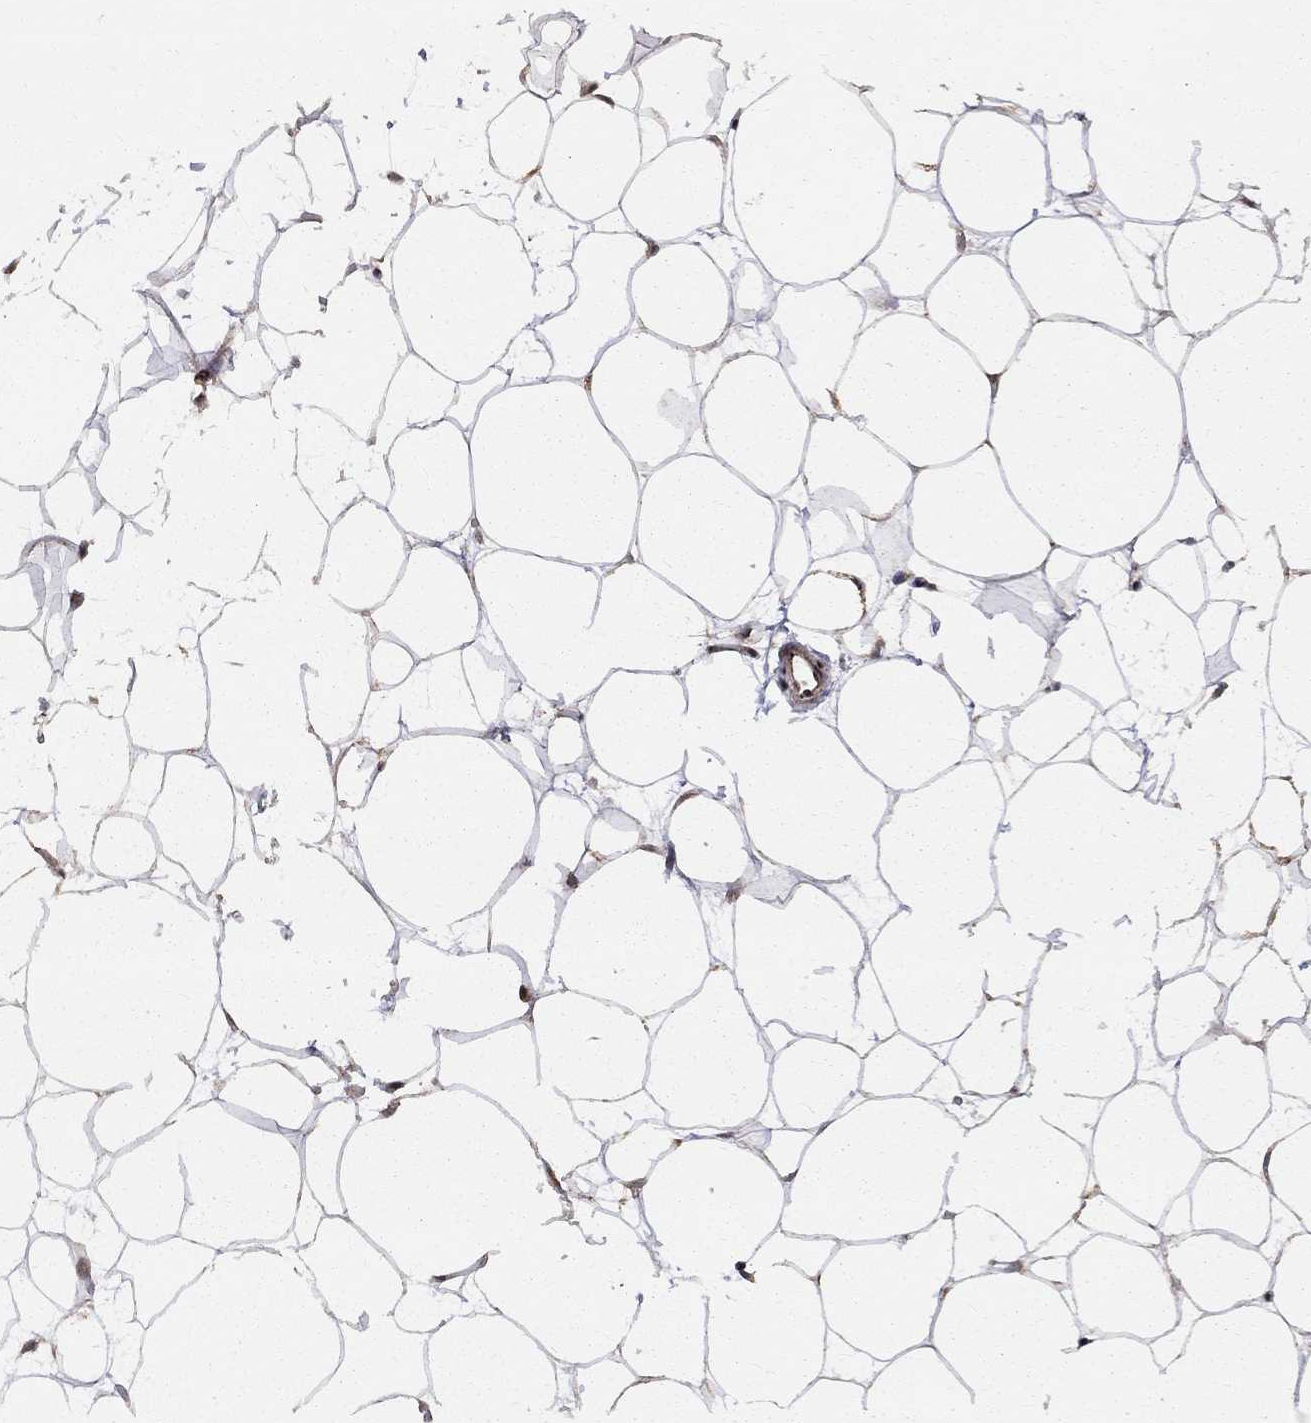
{"staining": {"intensity": "moderate", "quantity": "25%-75%", "location": "nuclear"}, "tissue": "breast", "cell_type": "Adipocytes", "image_type": "normal", "snomed": [{"axis": "morphology", "description": "Normal tissue, NOS"}, {"axis": "topography", "description": "Breast"}], "caption": "A high-resolution histopathology image shows immunohistochemistry (IHC) staining of normal breast, which reveals moderate nuclear staining in approximately 25%-75% of adipocytes.", "gene": "ELOB", "patient": {"sex": "female", "age": 37}}